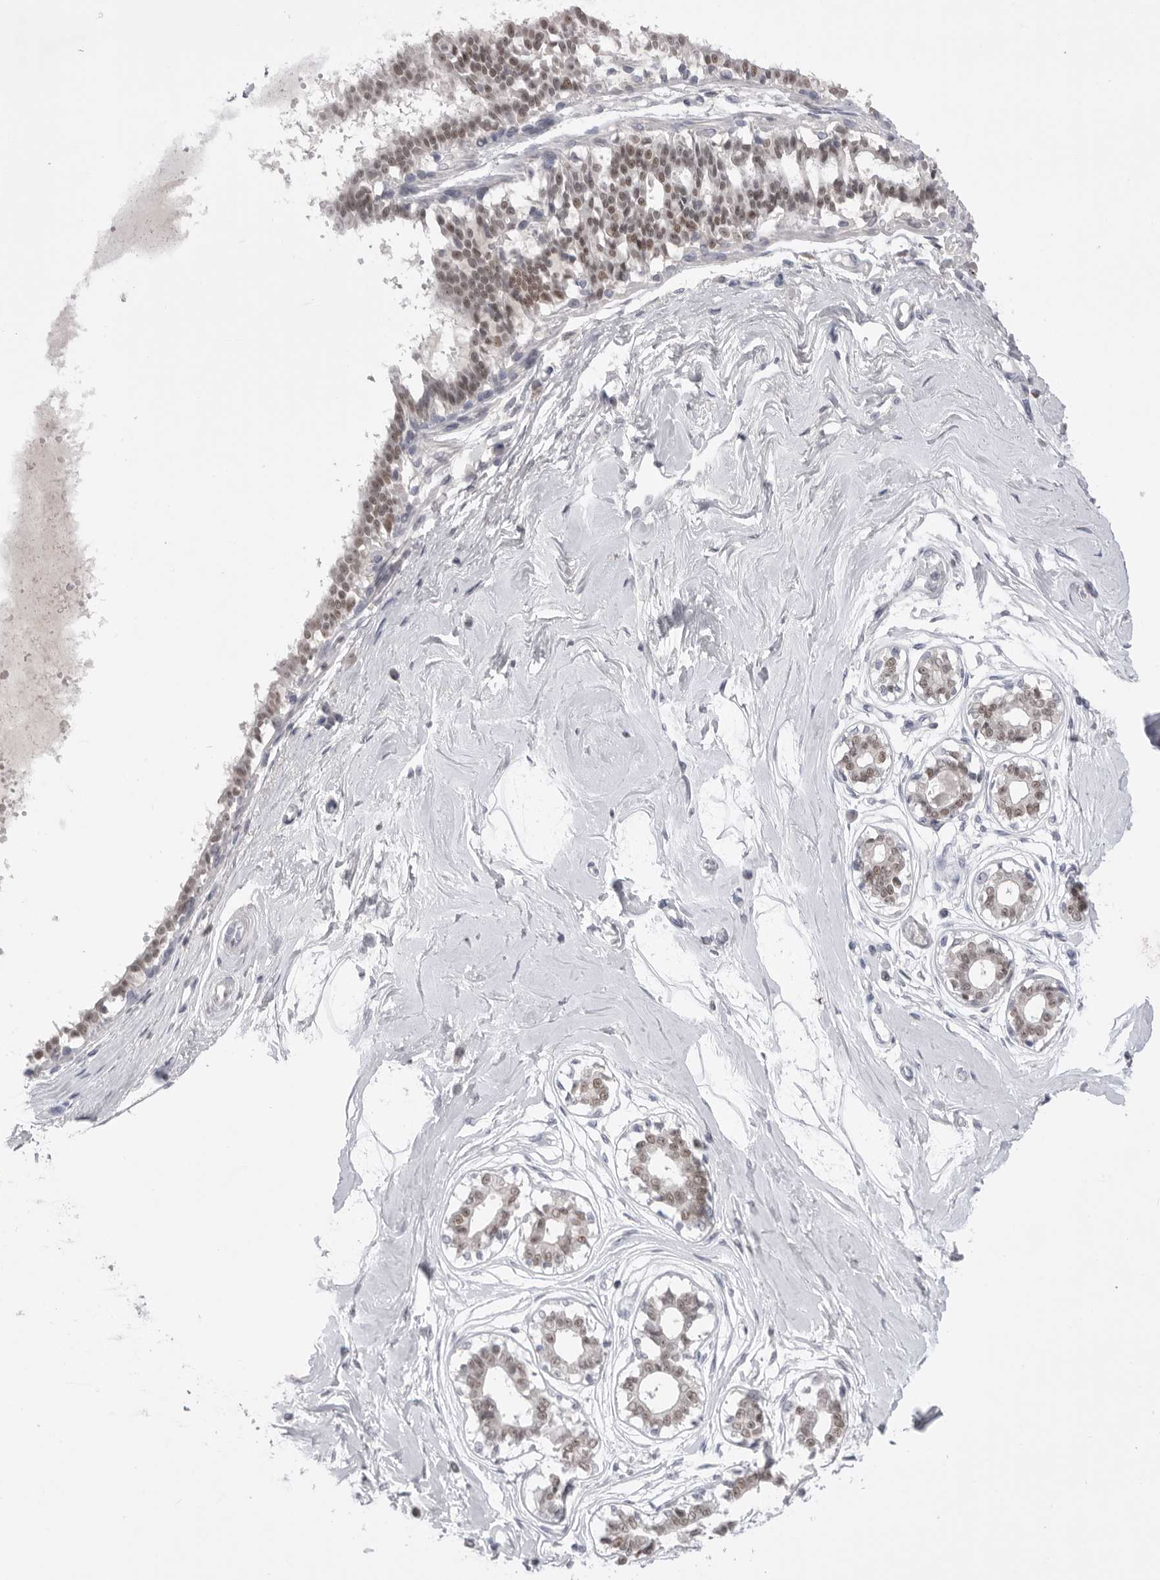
{"staining": {"intensity": "negative", "quantity": "none", "location": "none"}, "tissue": "breast", "cell_type": "Adipocytes", "image_type": "normal", "snomed": [{"axis": "morphology", "description": "Normal tissue, NOS"}, {"axis": "topography", "description": "Breast"}], "caption": "There is no significant expression in adipocytes of breast. (IHC, brightfield microscopy, high magnification).", "gene": "ZBTB7B", "patient": {"sex": "female", "age": 45}}